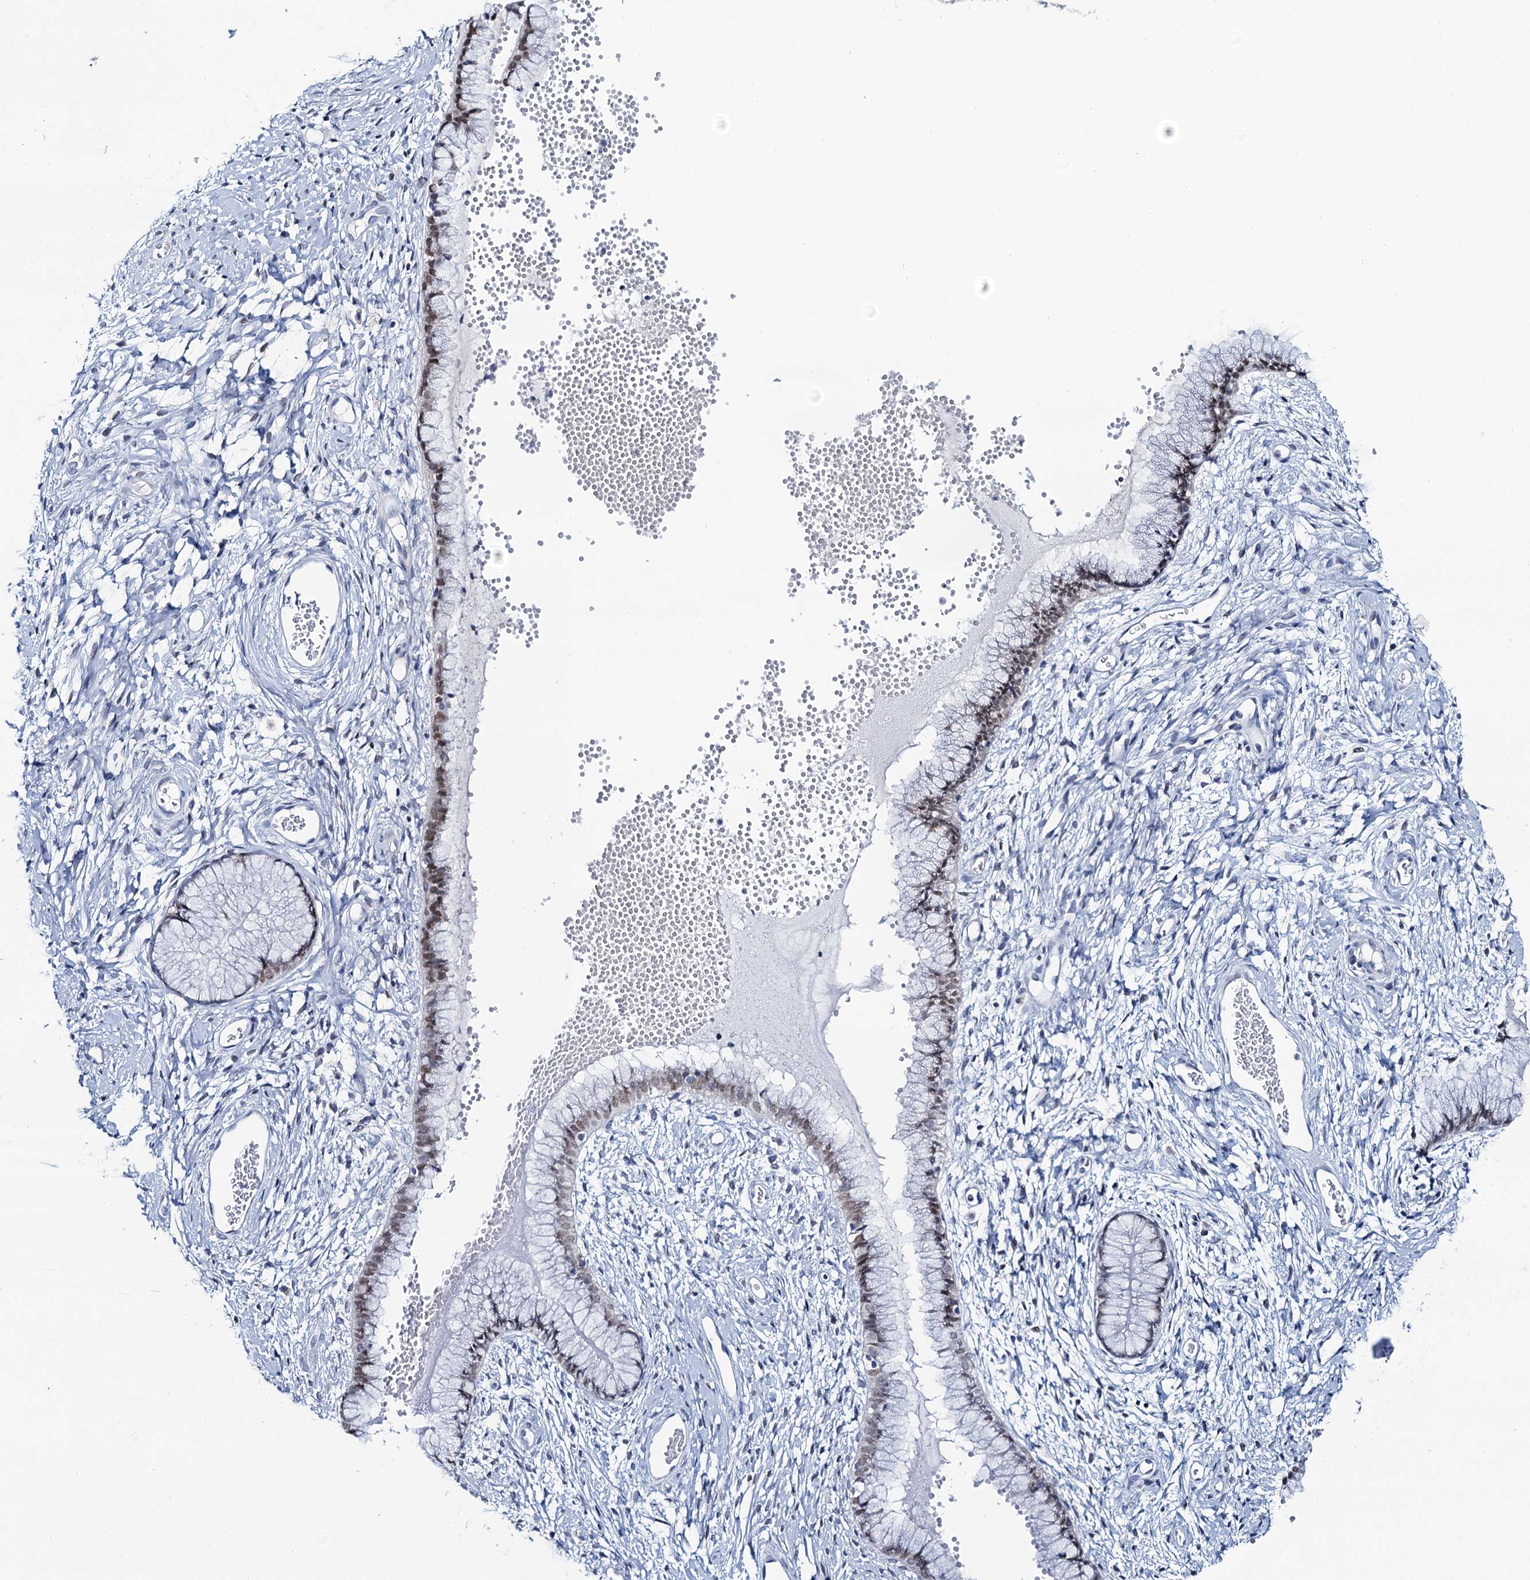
{"staining": {"intensity": "moderate", "quantity": "25%-75%", "location": "nuclear"}, "tissue": "cervix", "cell_type": "Glandular cells", "image_type": "normal", "snomed": [{"axis": "morphology", "description": "Normal tissue, NOS"}, {"axis": "topography", "description": "Cervix"}], "caption": "Immunohistochemical staining of unremarkable human cervix demonstrates moderate nuclear protein expression in approximately 25%-75% of glandular cells. Immunohistochemistry stains the protein in brown and the nuclei are stained blue.", "gene": "TOX3", "patient": {"sex": "female", "age": 42}}